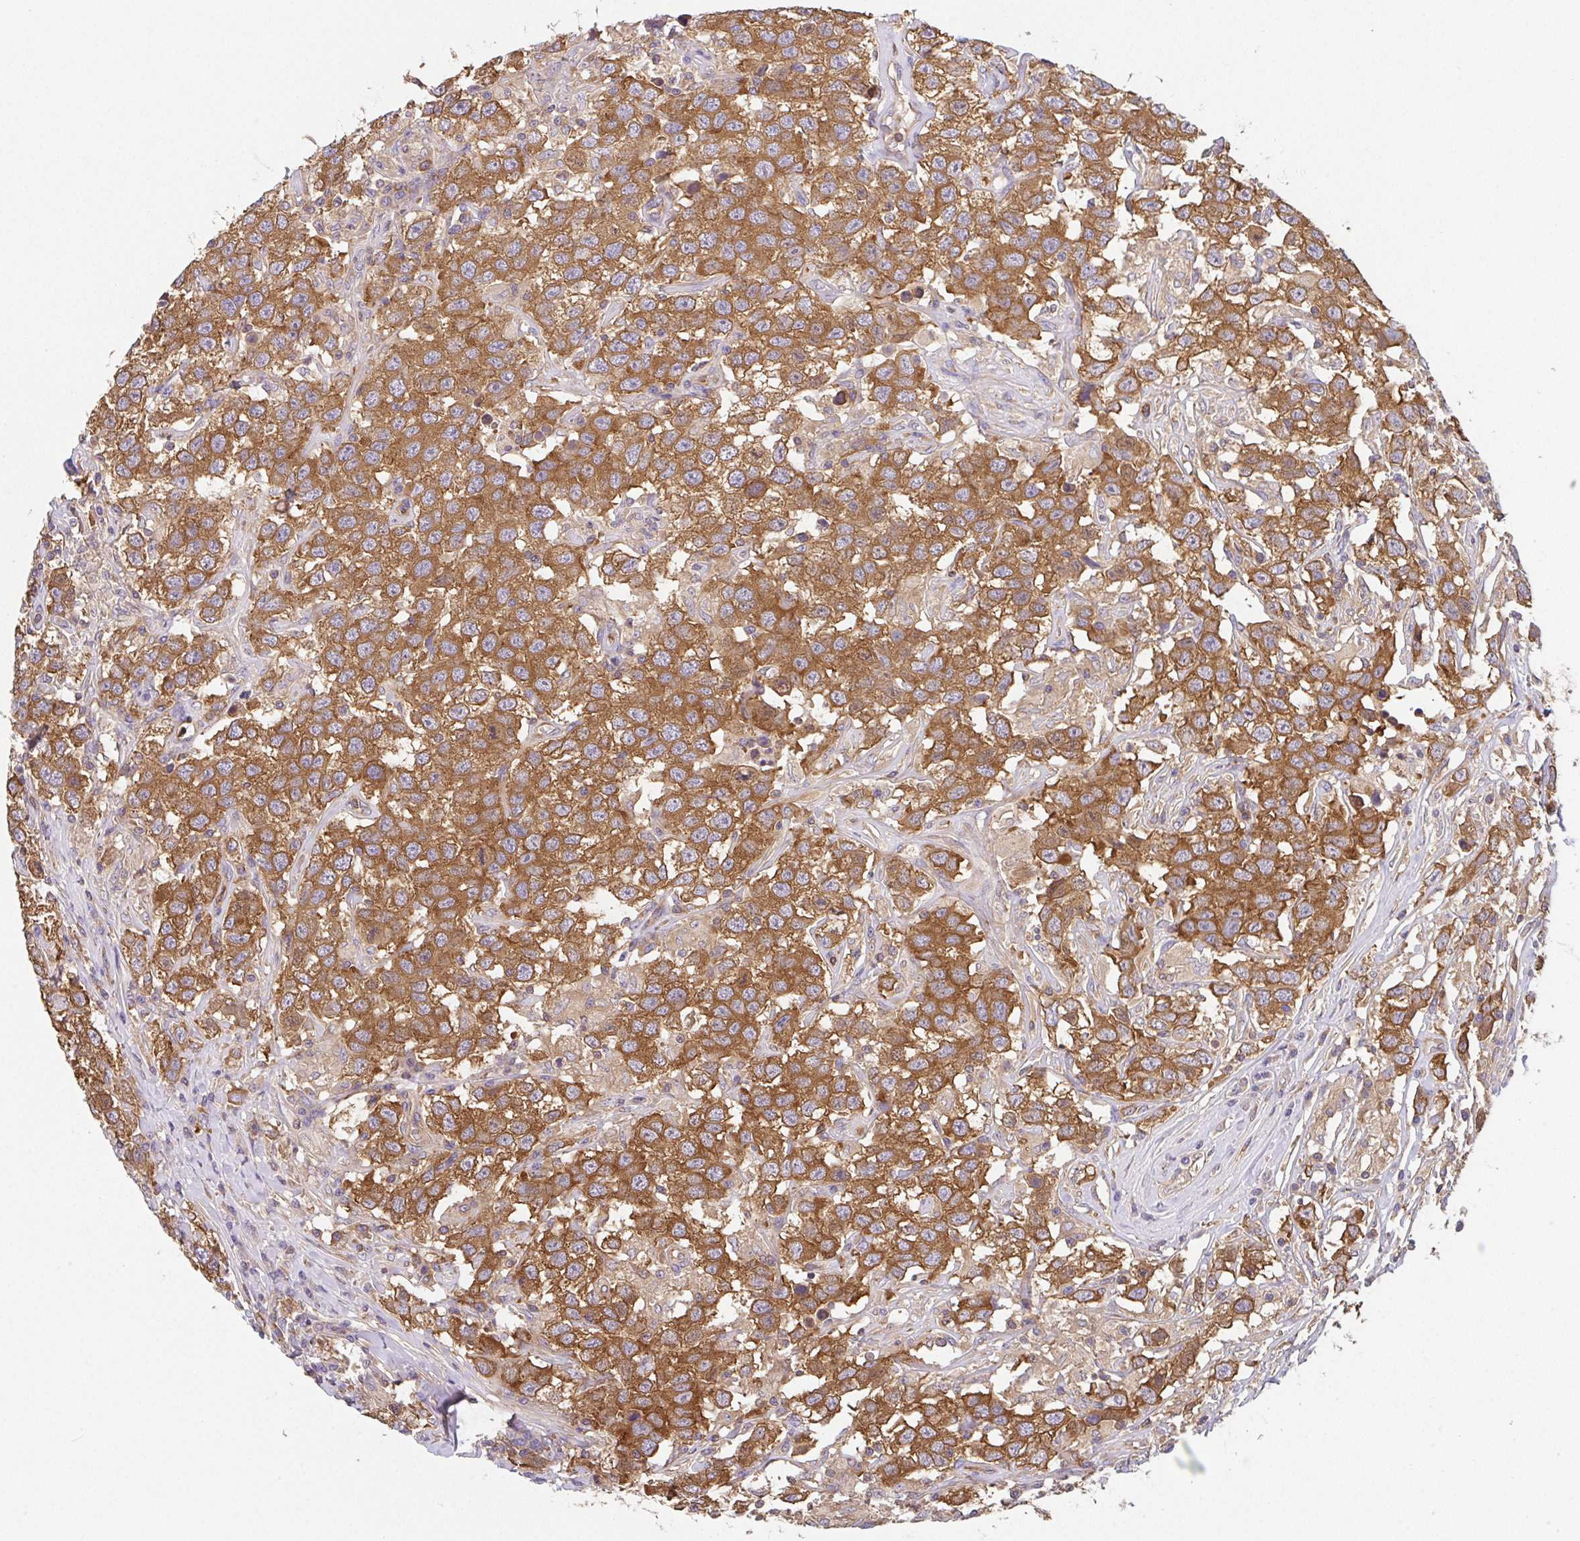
{"staining": {"intensity": "strong", "quantity": ">75%", "location": "cytoplasmic/membranous"}, "tissue": "testis cancer", "cell_type": "Tumor cells", "image_type": "cancer", "snomed": [{"axis": "morphology", "description": "Seminoma, NOS"}, {"axis": "topography", "description": "Testis"}], "caption": "The image demonstrates staining of testis seminoma, revealing strong cytoplasmic/membranous protein staining (brown color) within tumor cells.", "gene": "TMEM229A", "patient": {"sex": "male", "age": 41}}